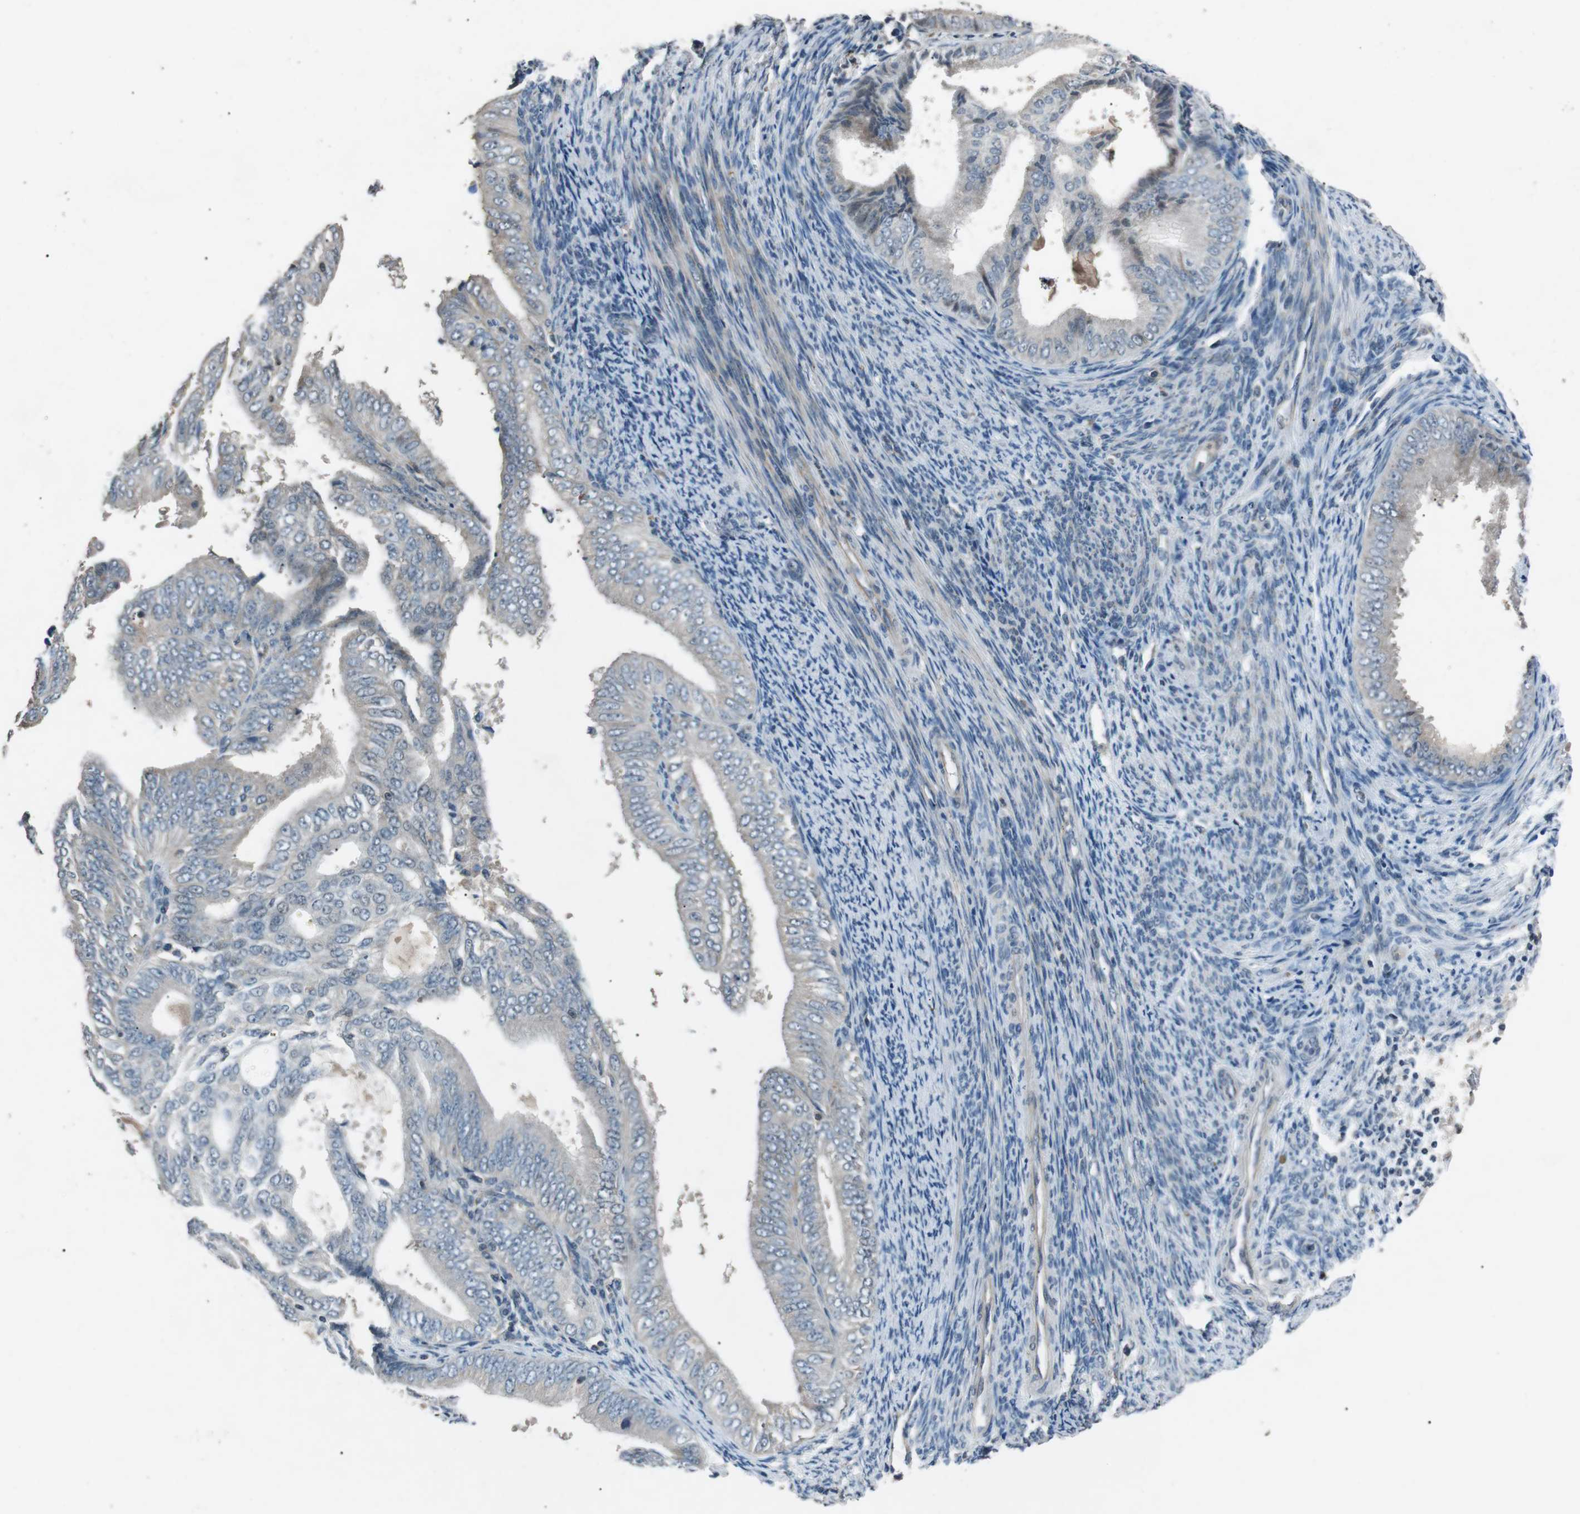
{"staining": {"intensity": "negative", "quantity": "none", "location": "none"}, "tissue": "endometrial cancer", "cell_type": "Tumor cells", "image_type": "cancer", "snomed": [{"axis": "morphology", "description": "Adenocarcinoma, NOS"}, {"axis": "topography", "description": "Endometrium"}], "caption": "An immunohistochemistry photomicrograph of endometrial adenocarcinoma is shown. There is no staining in tumor cells of endometrial adenocarcinoma.", "gene": "NEK7", "patient": {"sex": "female", "age": 58}}